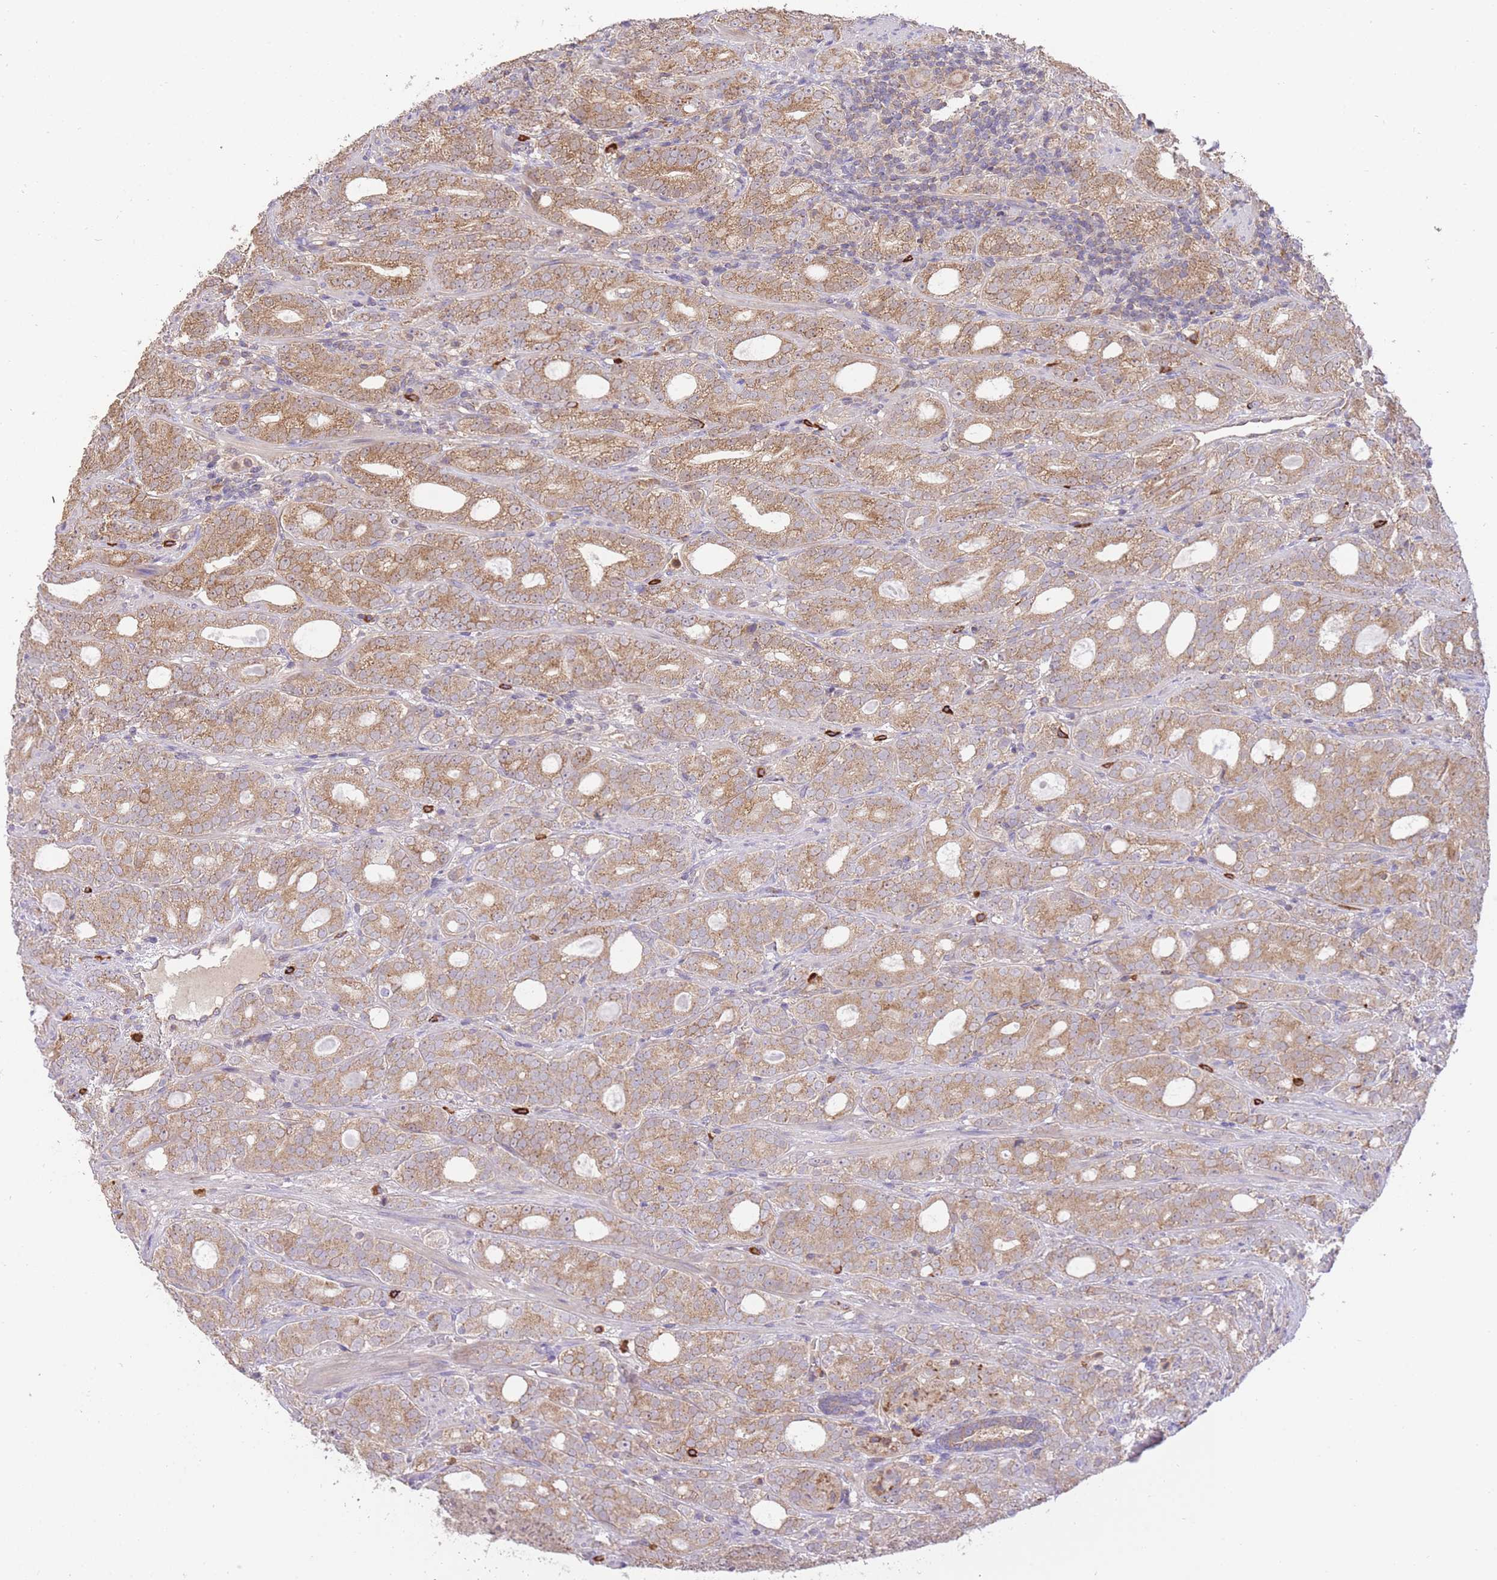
{"staining": {"intensity": "moderate", "quantity": ">75%", "location": "cytoplasmic/membranous"}, "tissue": "prostate cancer", "cell_type": "Tumor cells", "image_type": "cancer", "snomed": [{"axis": "morphology", "description": "Adenocarcinoma, High grade"}, {"axis": "topography", "description": "Prostate"}], "caption": "An image of human prostate cancer (high-grade adenocarcinoma) stained for a protein shows moderate cytoplasmic/membranous brown staining in tumor cells.", "gene": "PREP", "patient": {"sex": "male", "age": 64}}